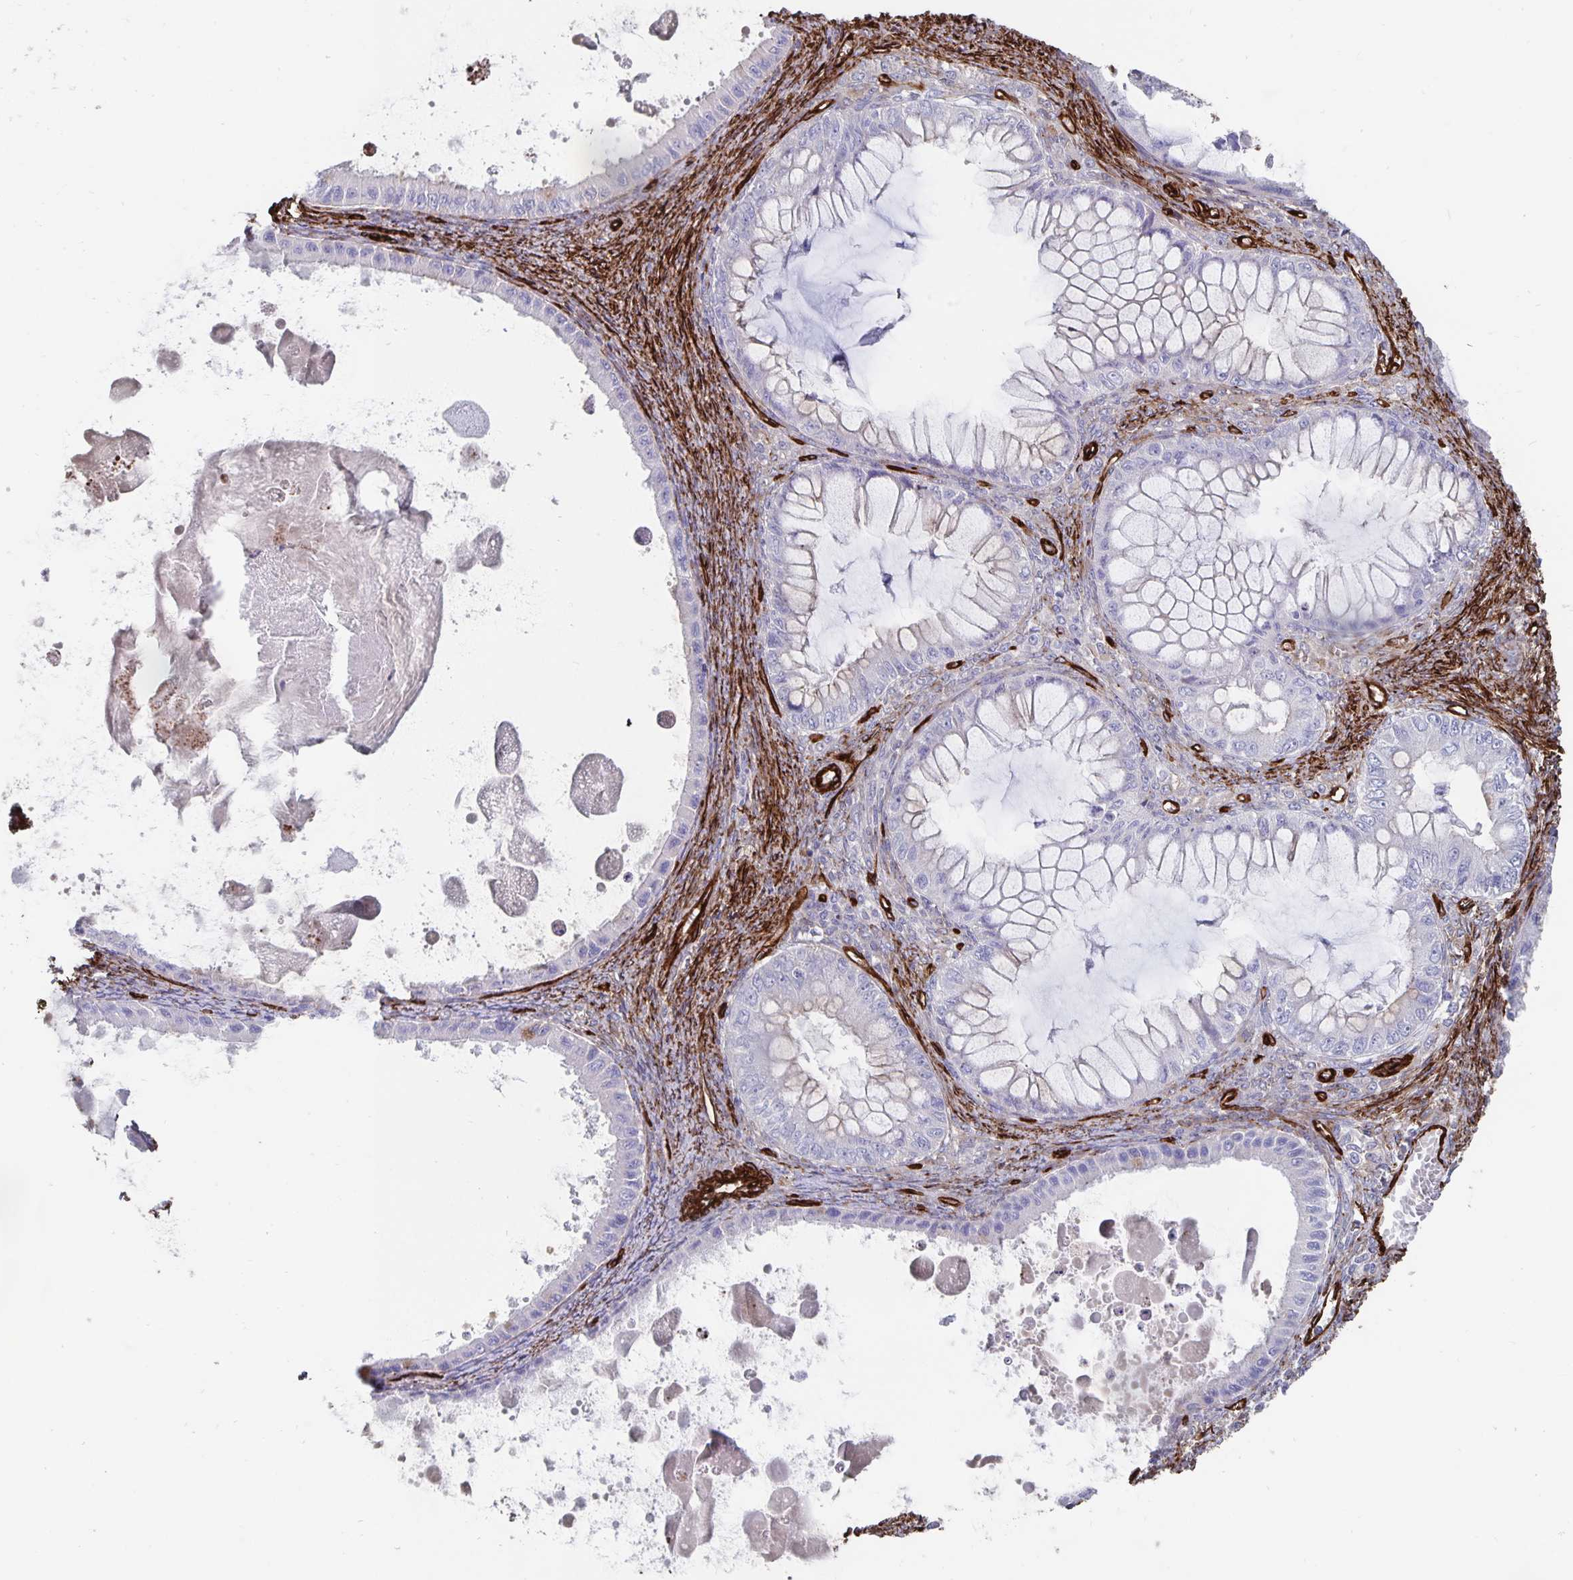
{"staining": {"intensity": "negative", "quantity": "none", "location": "none"}, "tissue": "ovarian cancer", "cell_type": "Tumor cells", "image_type": "cancer", "snomed": [{"axis": "morphology", "description": "Cystadenocarcinoma, mucinous, NOS"}, {"axis": "topography", "description": "Ovary"}], "caption": "IHC micrograph of neoplastic tissue: mucinous cystadenocarcinoma (ovarian) stained with DAB exhibits no significant protein staining in tumor cells. (DAB immunohistochemistry, high magnification).", "gene": "DCHS2", "patient": {"sex": "female", "age": 64}}